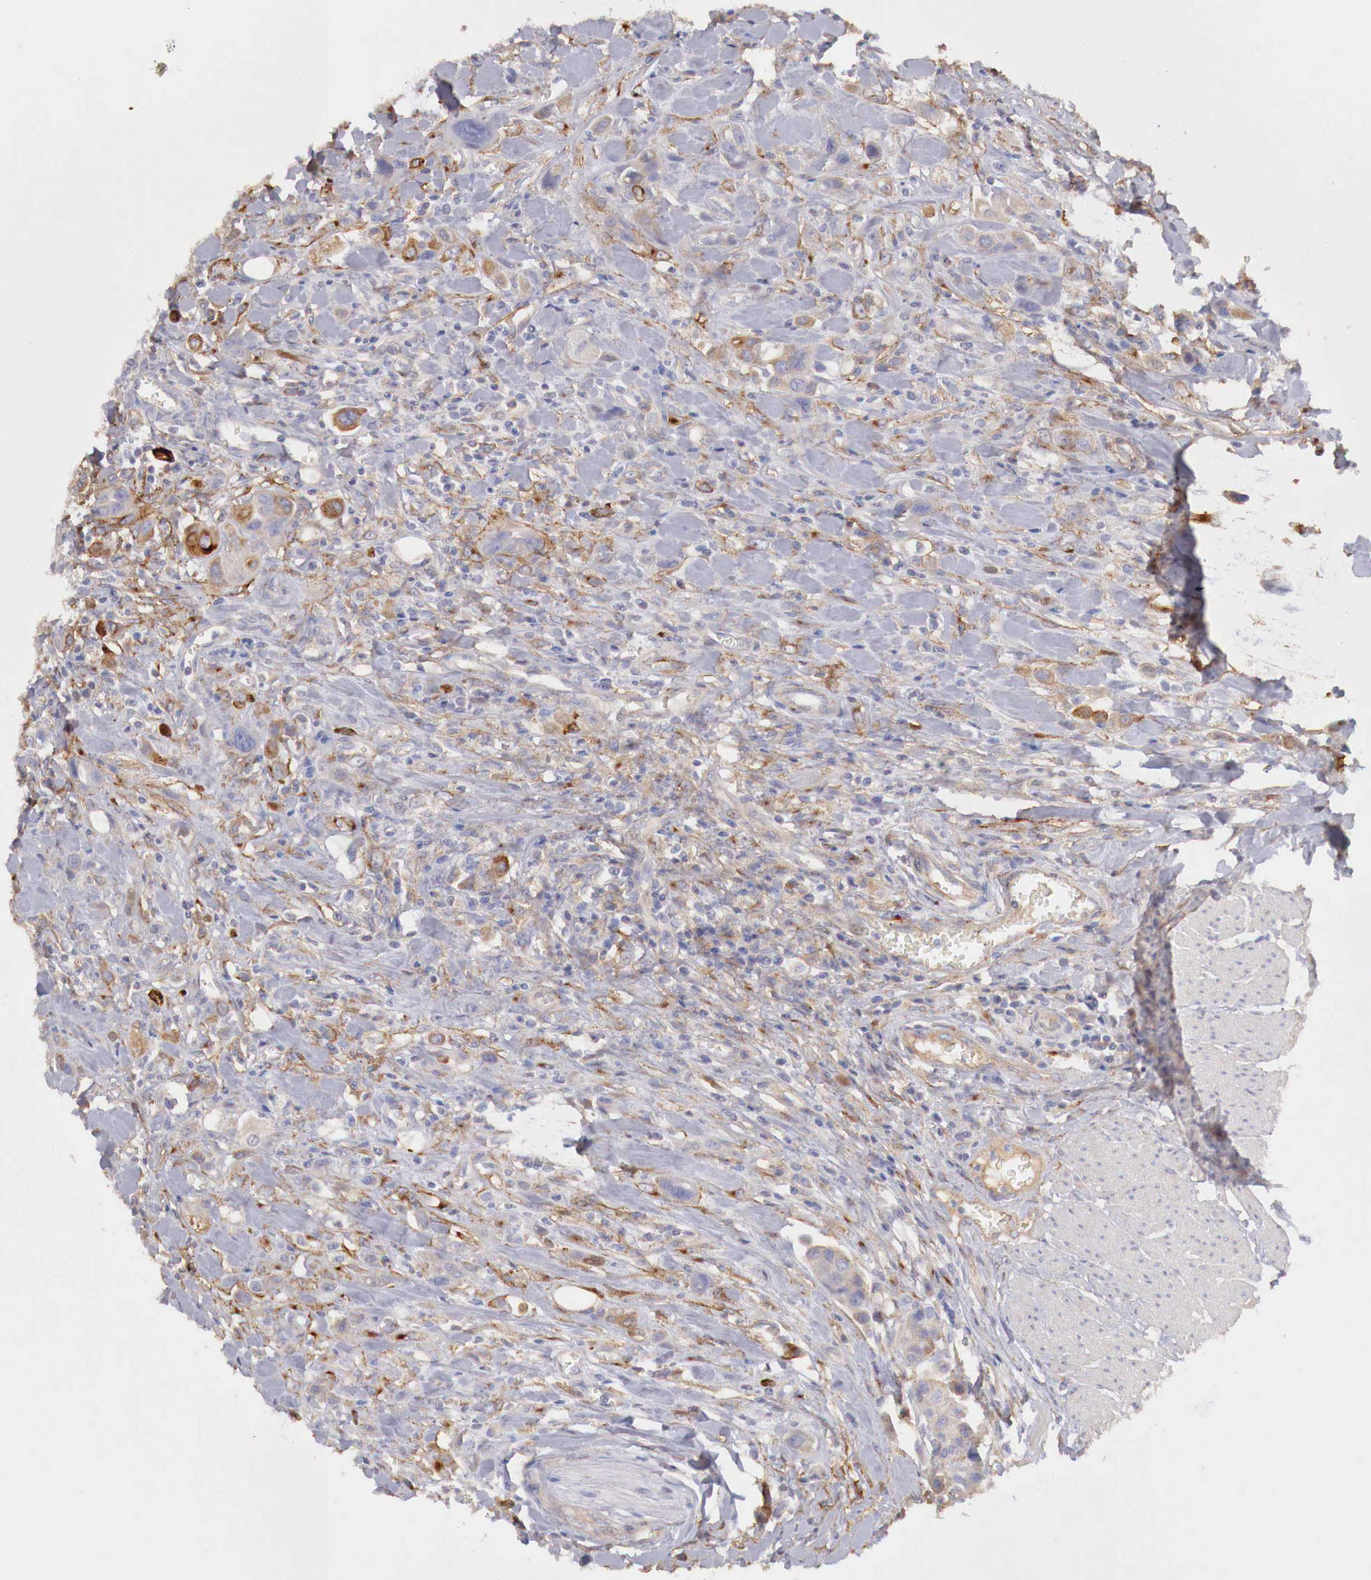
{"staining": {"intensity": "moderate", "quantity": "25%-75%", "location": "cytoplasmic/membranous"}, "tissue": "urothelial cancer", "cell_type": "Tumor cells", "image_type": "cancer", "snomed": [{"axis": "morphology", "description": "Urothelial carcinoma, High grade"}, {"axis": "topography", "description": "Urinary bladder"}], "caption": "Immunohistochemistry (IHC) of urothelial carcinoma (high-grade) exhibits medium levels of moderate cytoplasmic/membranous expression in about 25%-75% of tumor cells. The staining was performed using DAB to visualize the protein expression in brown, while the nuclei were stained in blue with hematoxylin (Magnification: 20x).", "gene": "KLHDC7B", "patient": {"sex": "male", "age": 50}}